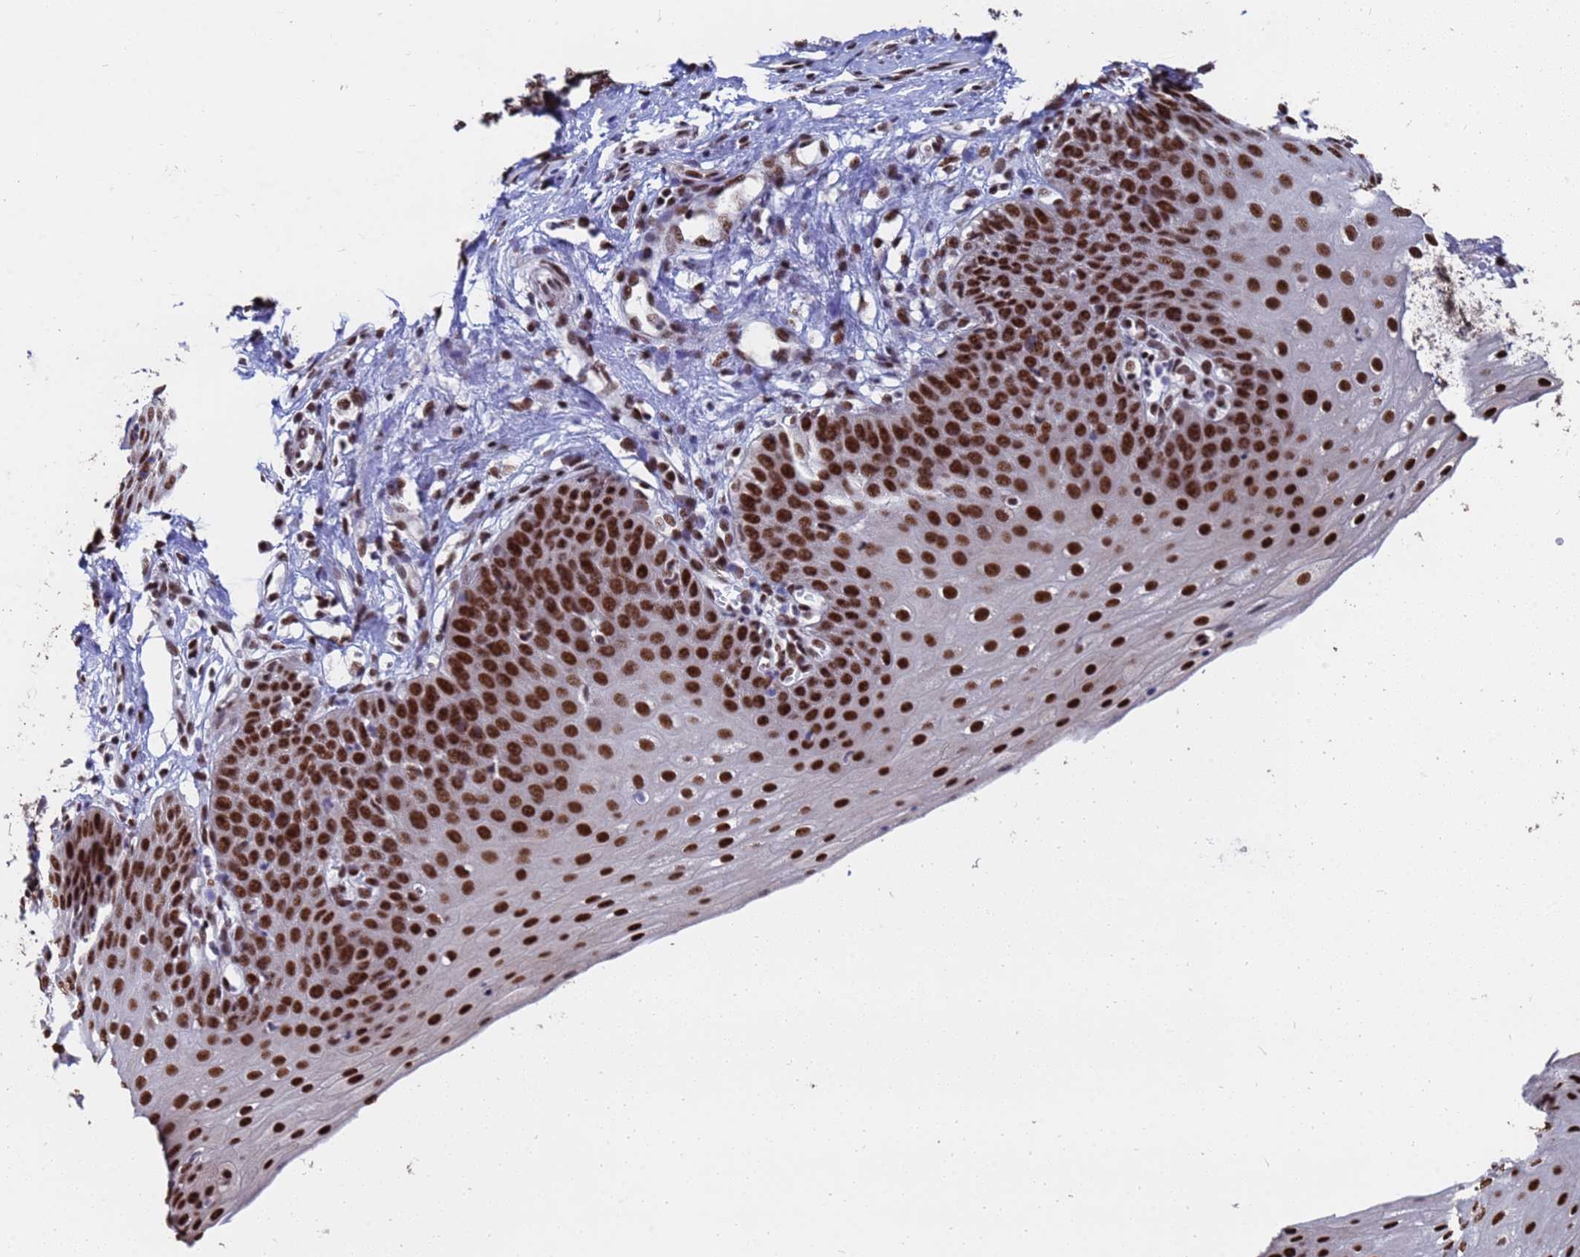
{"staining": {"intensity": "strong", "quantity": ">75%", "location": "nuclear"}, "tissue": "esophagus", "cell_type": "Squamous epithelial cells", "image_type": "normal", "snomed": [{"axis": "morphology", "description": "Normal tissue, NOS"}, {"axis": "topography", "description": "Esophagus"}], "caption": "Squamous epithelial cells reveal high levels of strong nuclear staining in about >75% of cells in unremarkable esophagus.", "gene": "SF3B2", "patient": {"sex": "male", "age": 71}}